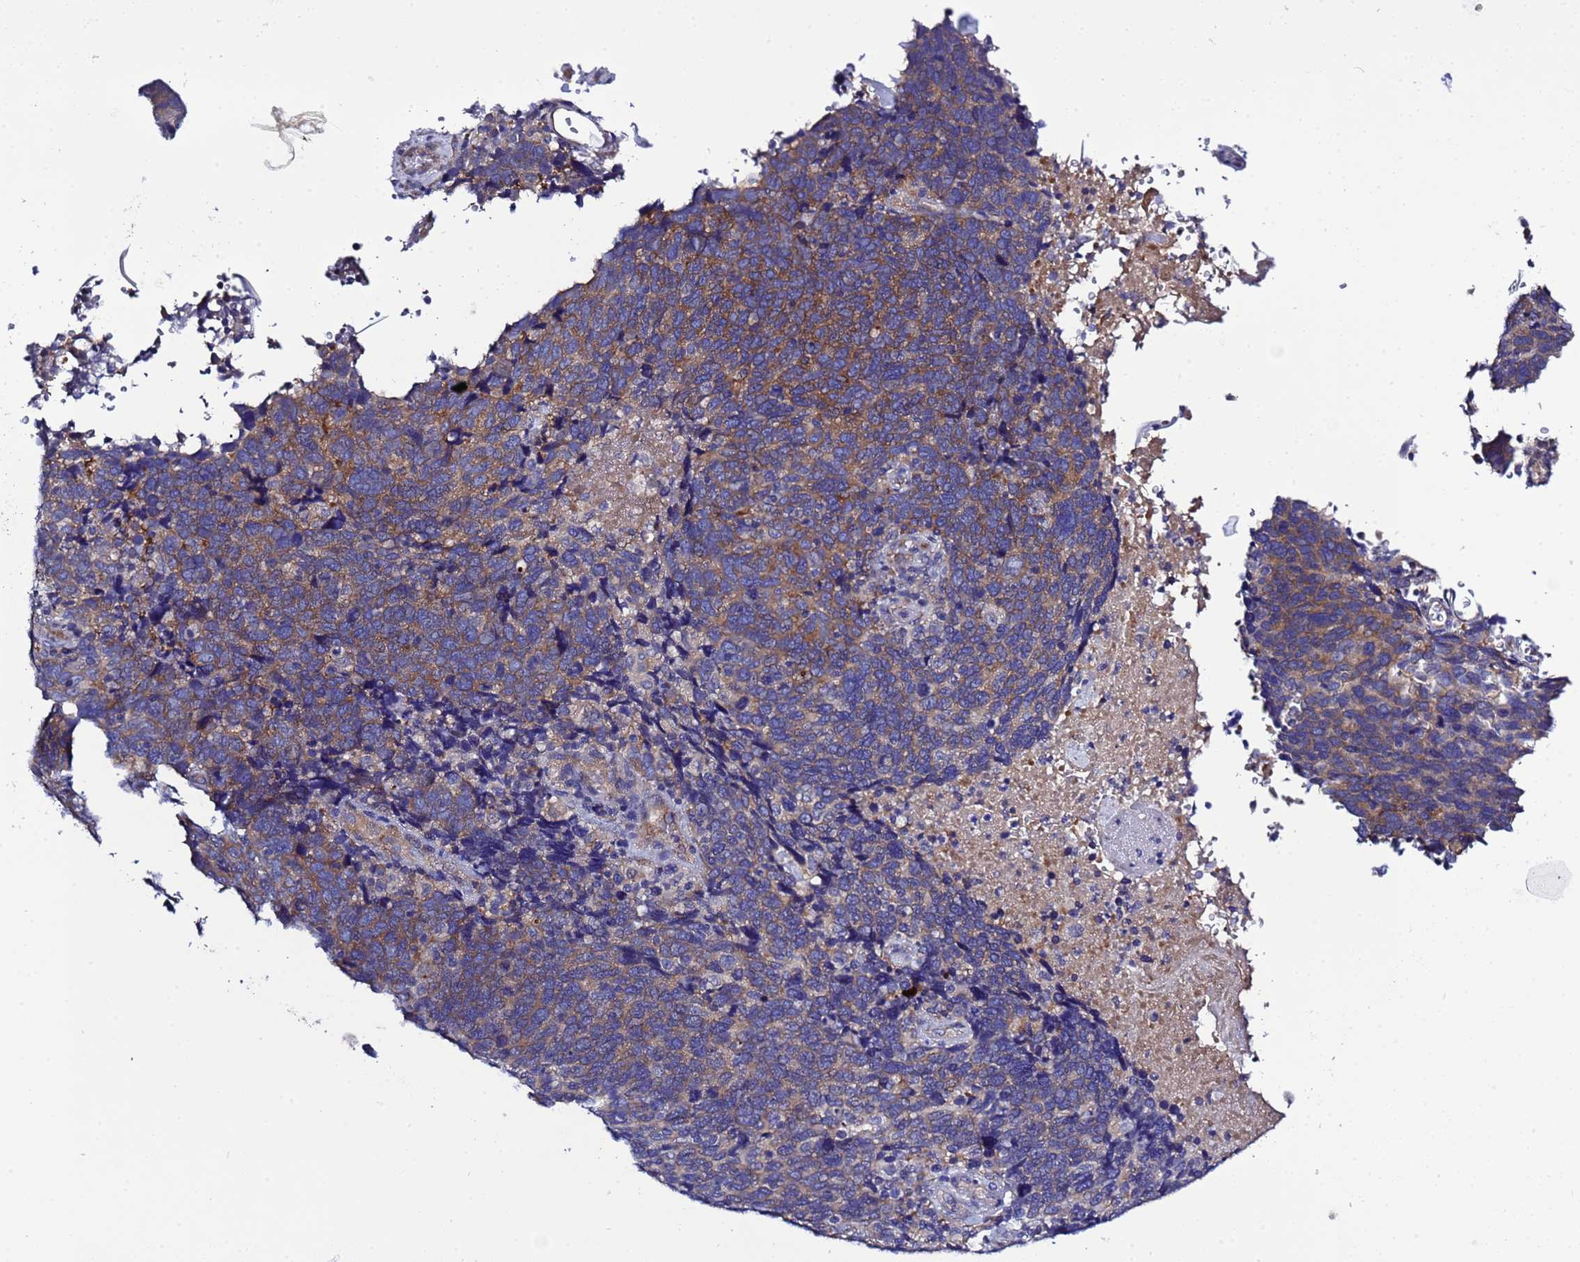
{"staining": {"intensity": "moderate", "quantity": "<25%", "location": "cytoplasmic/membranous"}, "tissue": "cervical cancer", "cell_type": "Tumor cells", "image_type": "cancer", "snomed": [{"axis": "morphology", "description": "Squamous cell carcinoma, NOS"}, {"axis": "topography", "description": "Cervix"}], "caption": "The micrograph demonstrates staining of cervical cancer (squamous cell carcinoma), revealing moderate cytoplasmic/membranous protein positivity (brown color) within tumor cells. (Brightfield microscopy of DAB IHC at high magnification).", "gene": "RC3H2", "patient": {"sex": "female", "age": 41}}